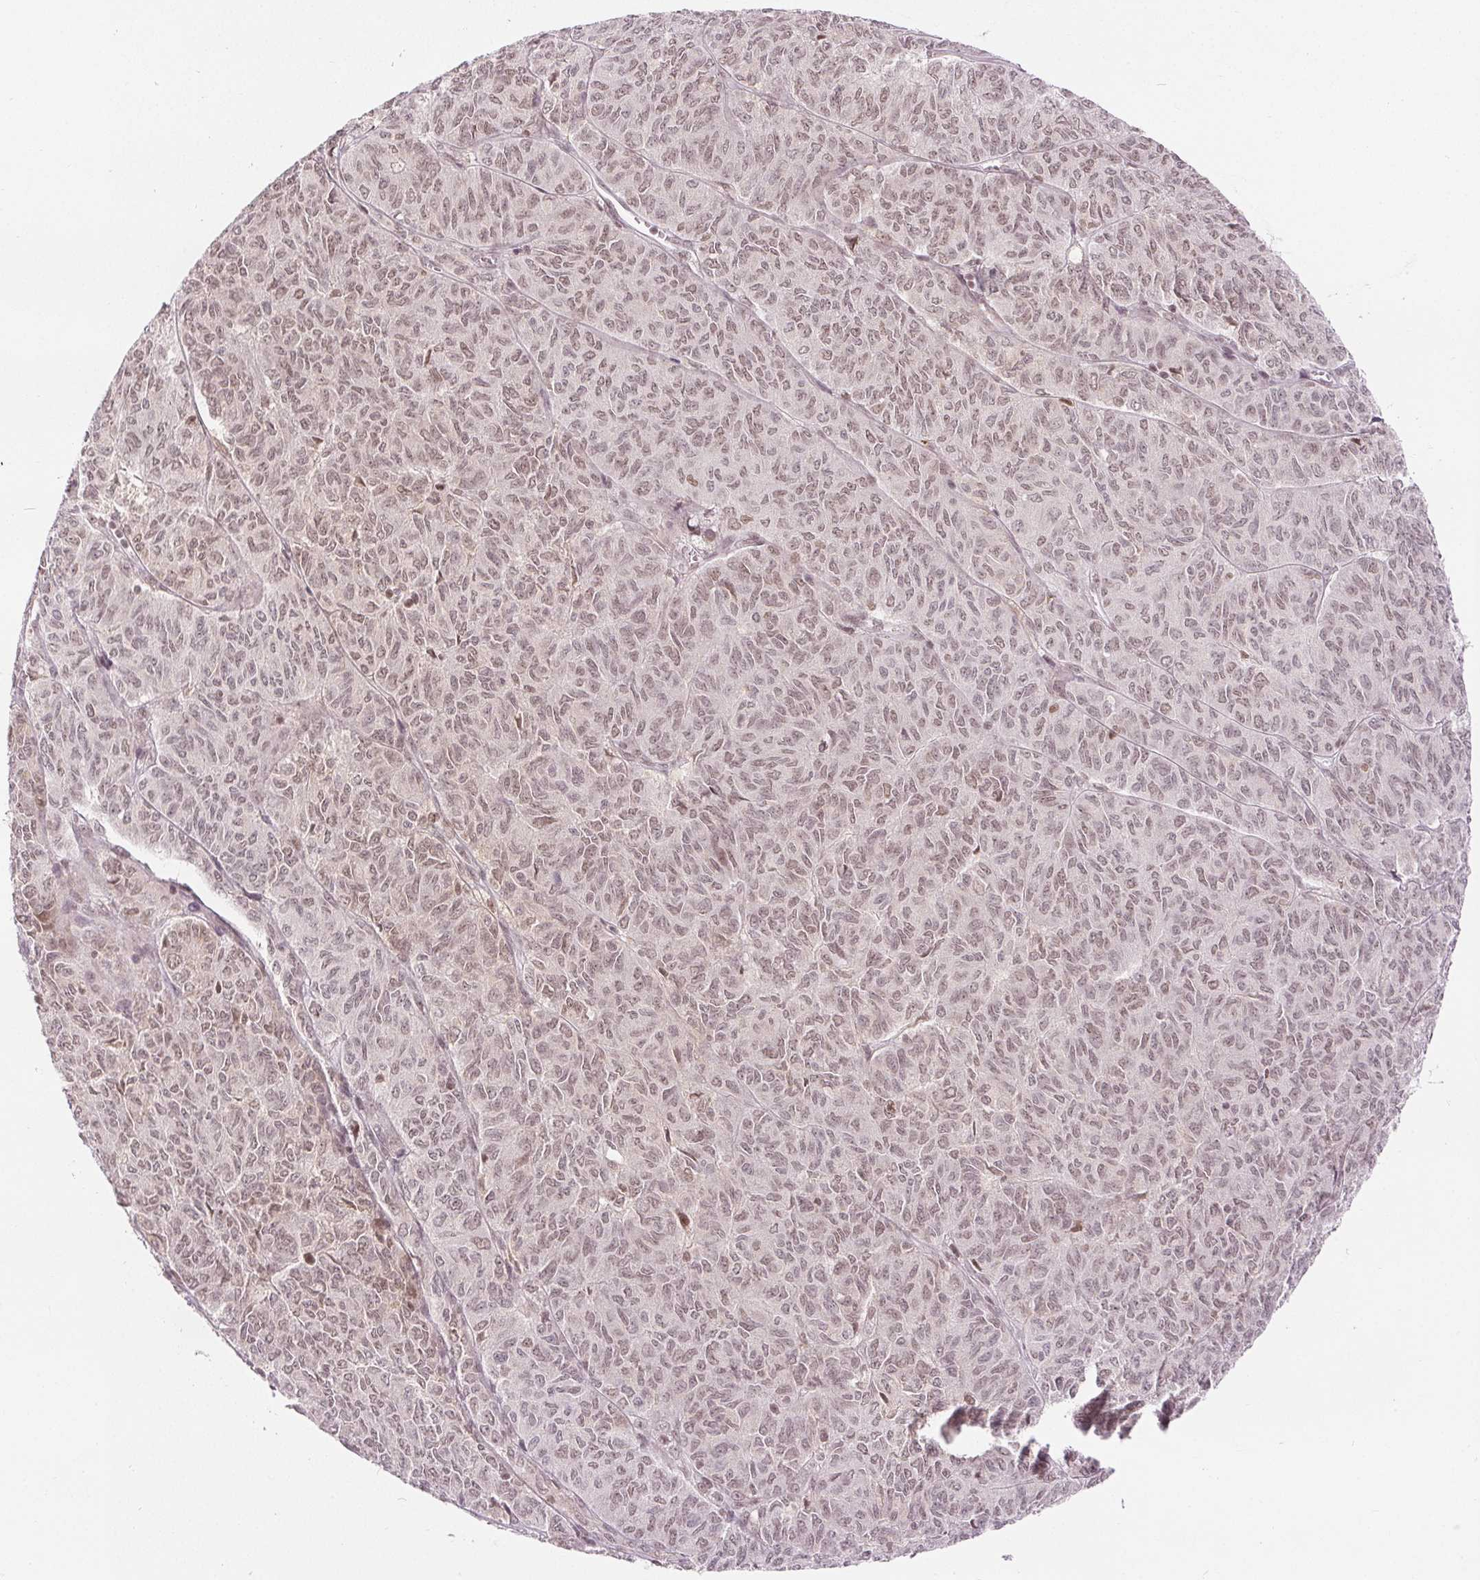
{"staining": {"intensity": "weak", "quantity": ">75%", "location": "nuclear"}, "tissue": "ovarian cancer", "cell_type": "Tumor cells", "image_type": "cancer", "snomed": [{"axis": "morphology", "description": "Carcinoma, endometroid"}, {"axis": "topography", "description": "Ovary"}], "caption": "Tumor cells exhibit weak nuclear positivity in approximately >75% of cells in ovarian cancer (endometroid carcinoma).", "gene": "DEK", "patient": {"sex": "female", "age": 80}}